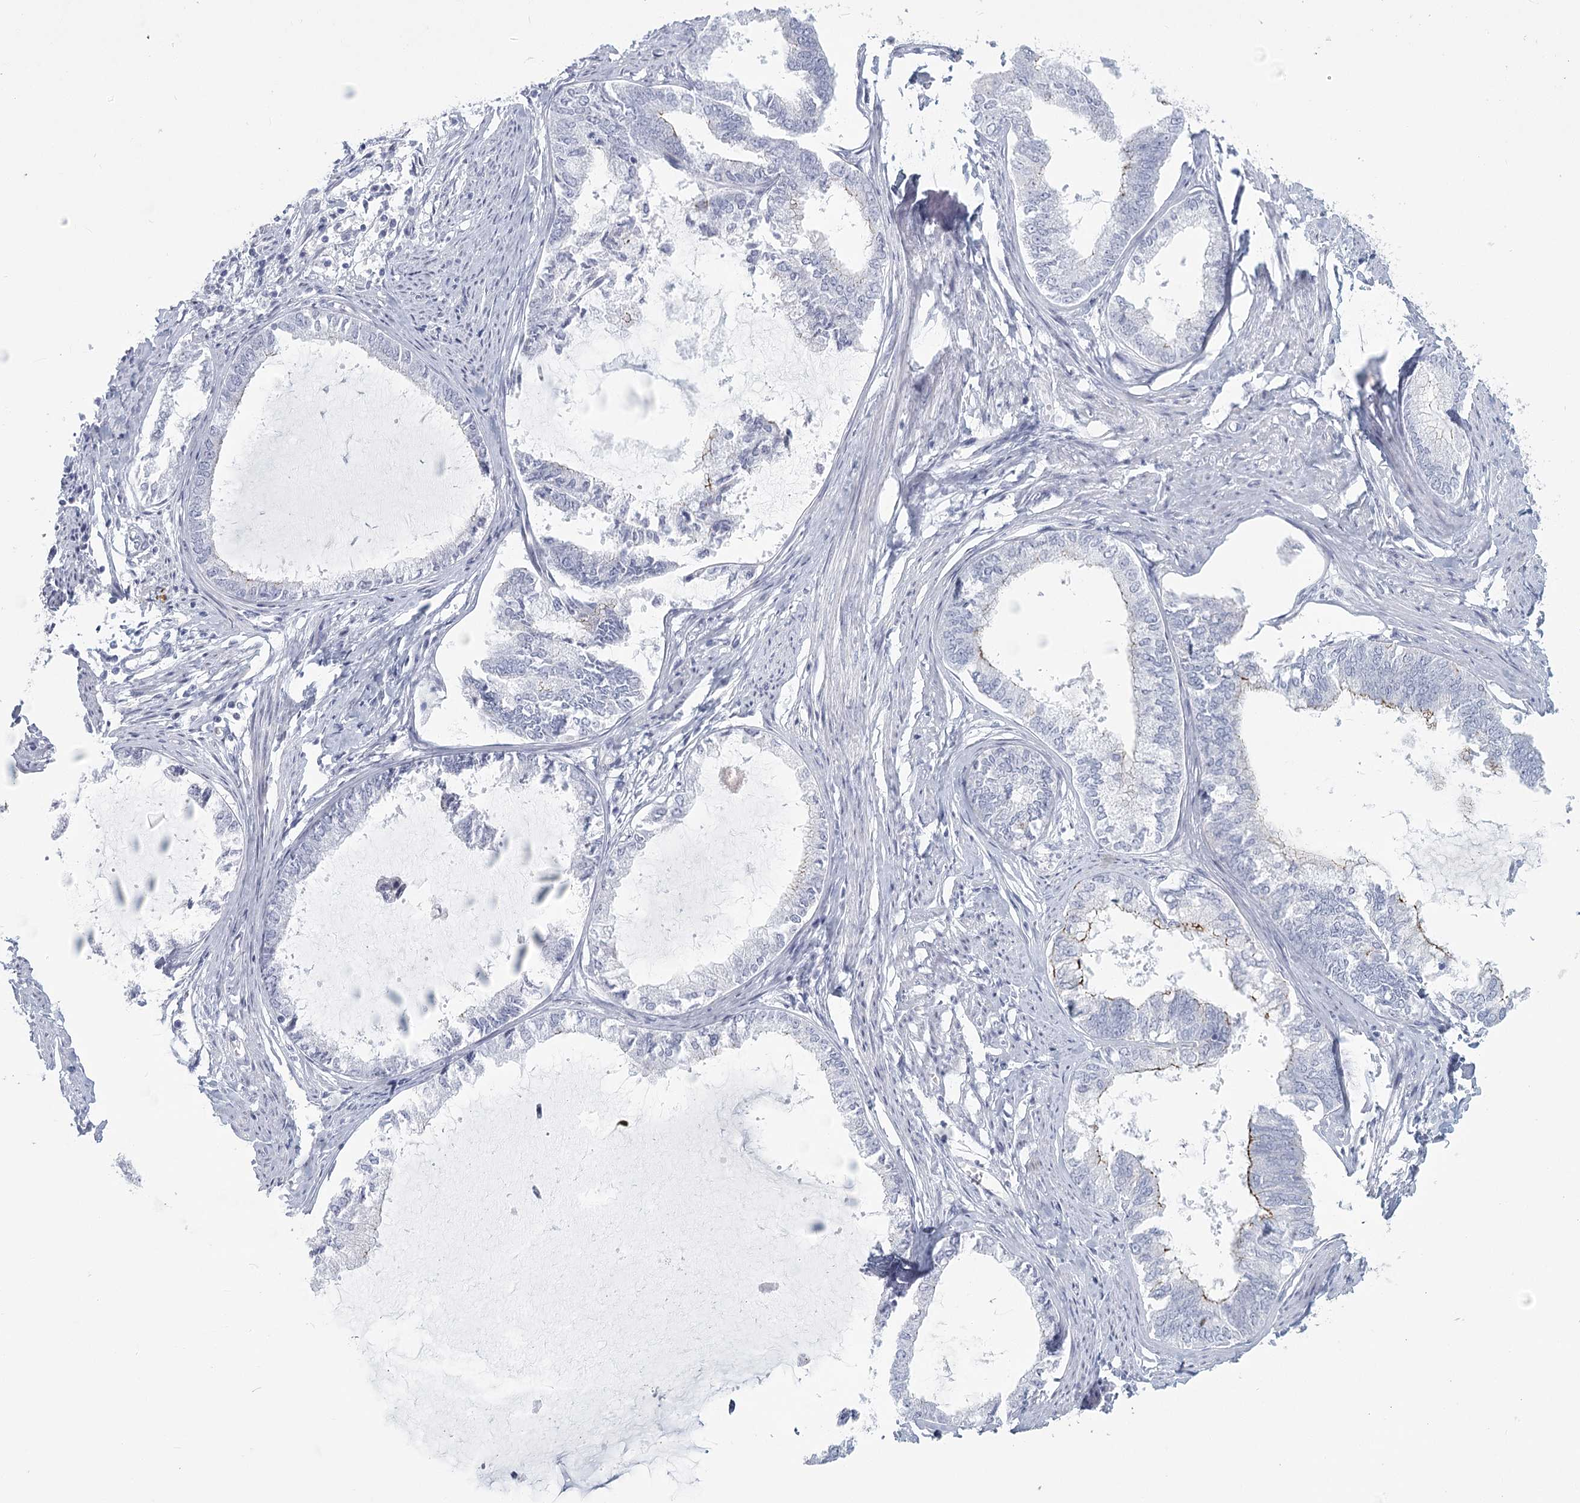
{"staining": {"intensity": "weak", "quantity": "<25%", "location": "cytoplasmic/membranous"}, "tissue": "endometrial cancer", "cell_type": "Tumor cells", "image_type": "cancer", "snomed": [{"axis": "morphology", "description": "Adenocarcinoma, NOS"}, {"axis": "topography", "description": "Endometrium"}], "caption": "The immunohistochemistry micrograph has no significant staining in tumor cells of endometrial cancer (adenocarcinoma) tissue.", "gene": "WNT8B", "patient": {"sex": "female", "age": 86}}